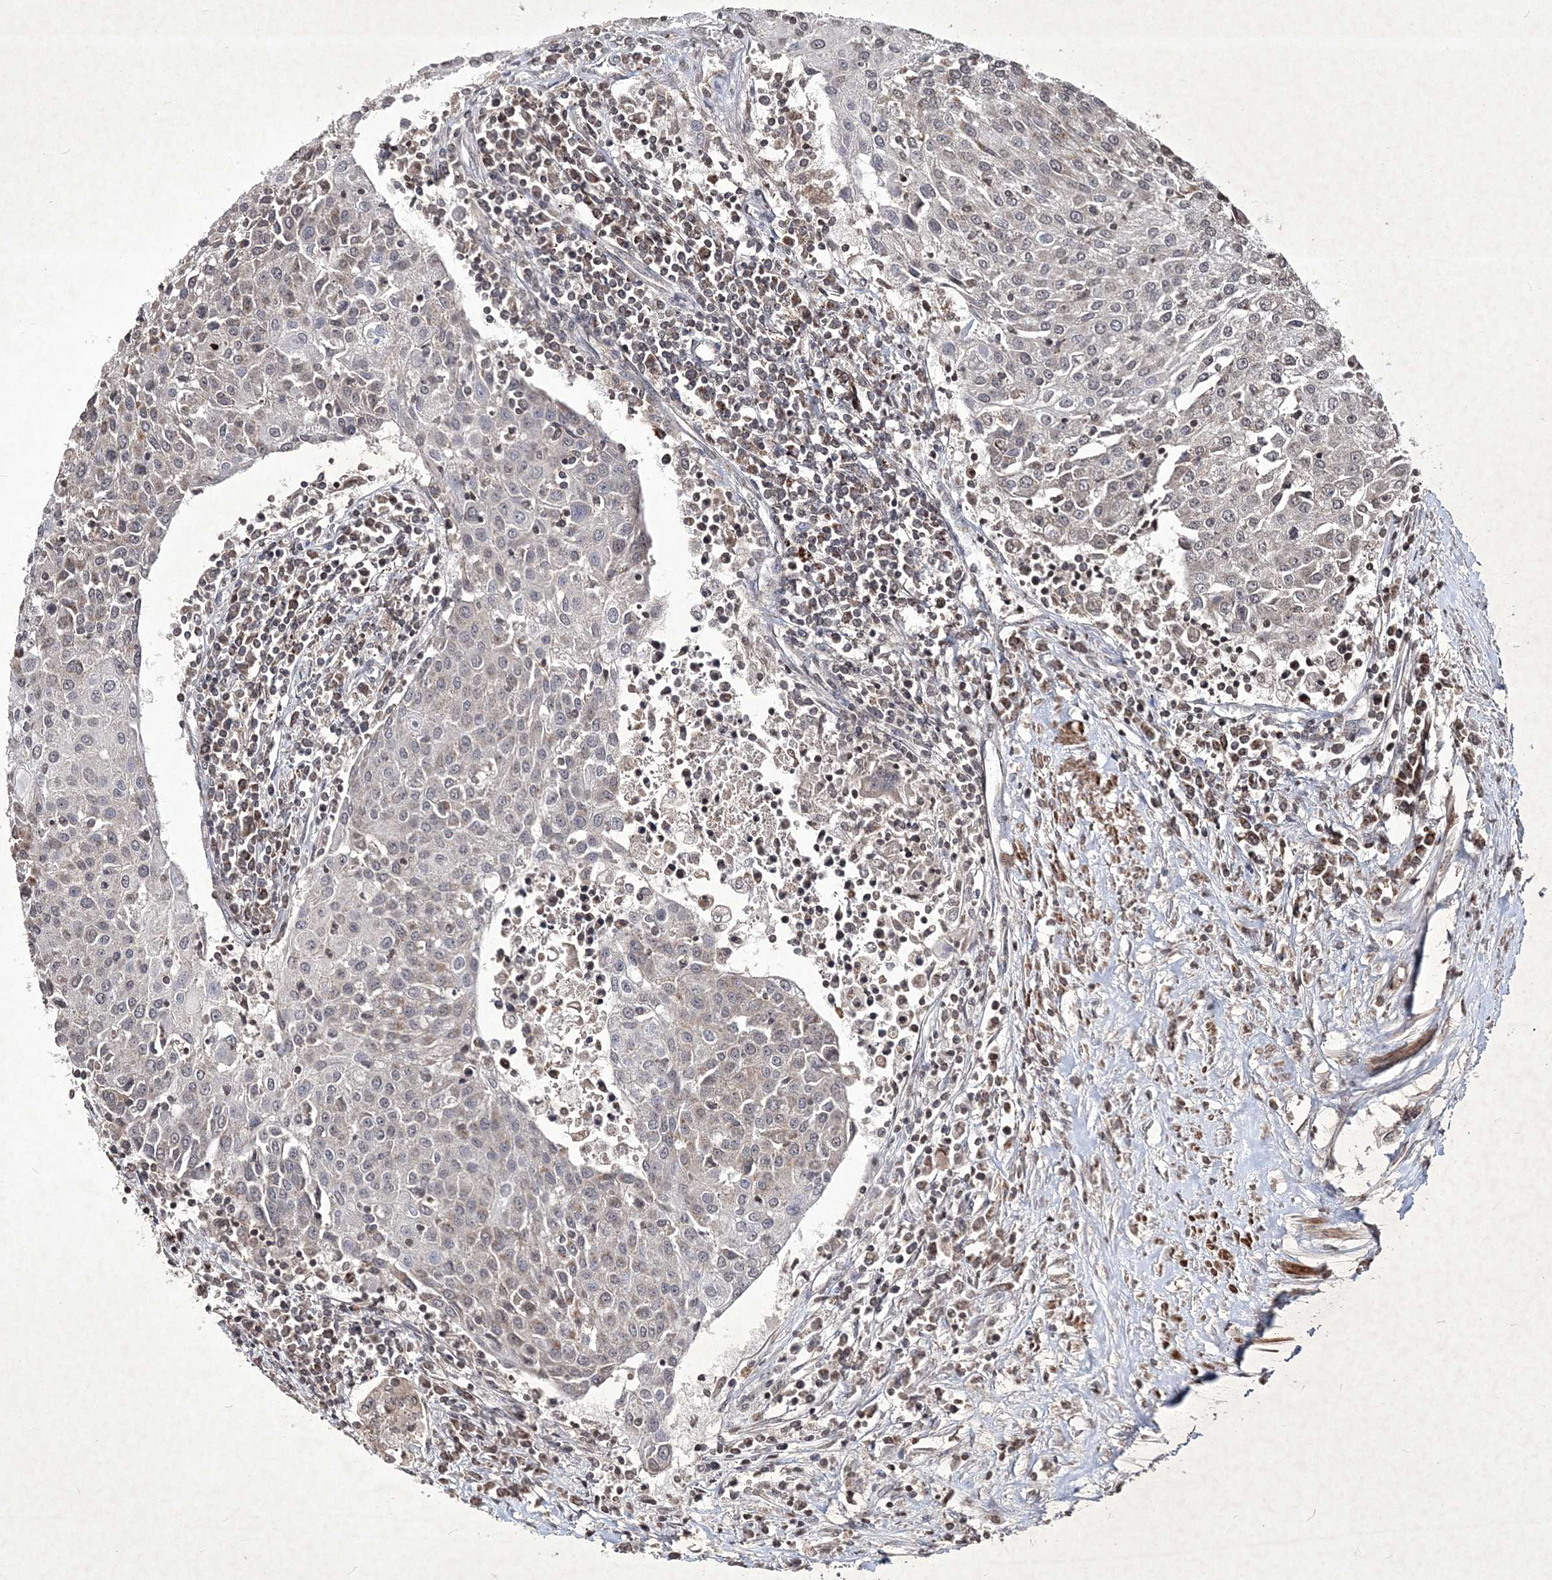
{"staining": {"intensity": "weak", "quantity": "<25%", "location": "cytoplasmic/membranous,nuclear"}, "tissue": "urothelial cancer", "cell_type": "Tumor cells", "image_type": "cancer", "snomed": [{"axis": "morphology", "description": "Urothelial carcinoma, High grade"}, {"axis": "topography", "description": "Urinary bladder"}], "caption": "Urothelial carcinoma (high-grade) was stained to show a protein in brown. There is no significant staining in tumor cells.", "gene": "SOWAHB", "patient": {"sex": "female", "age": 85}}